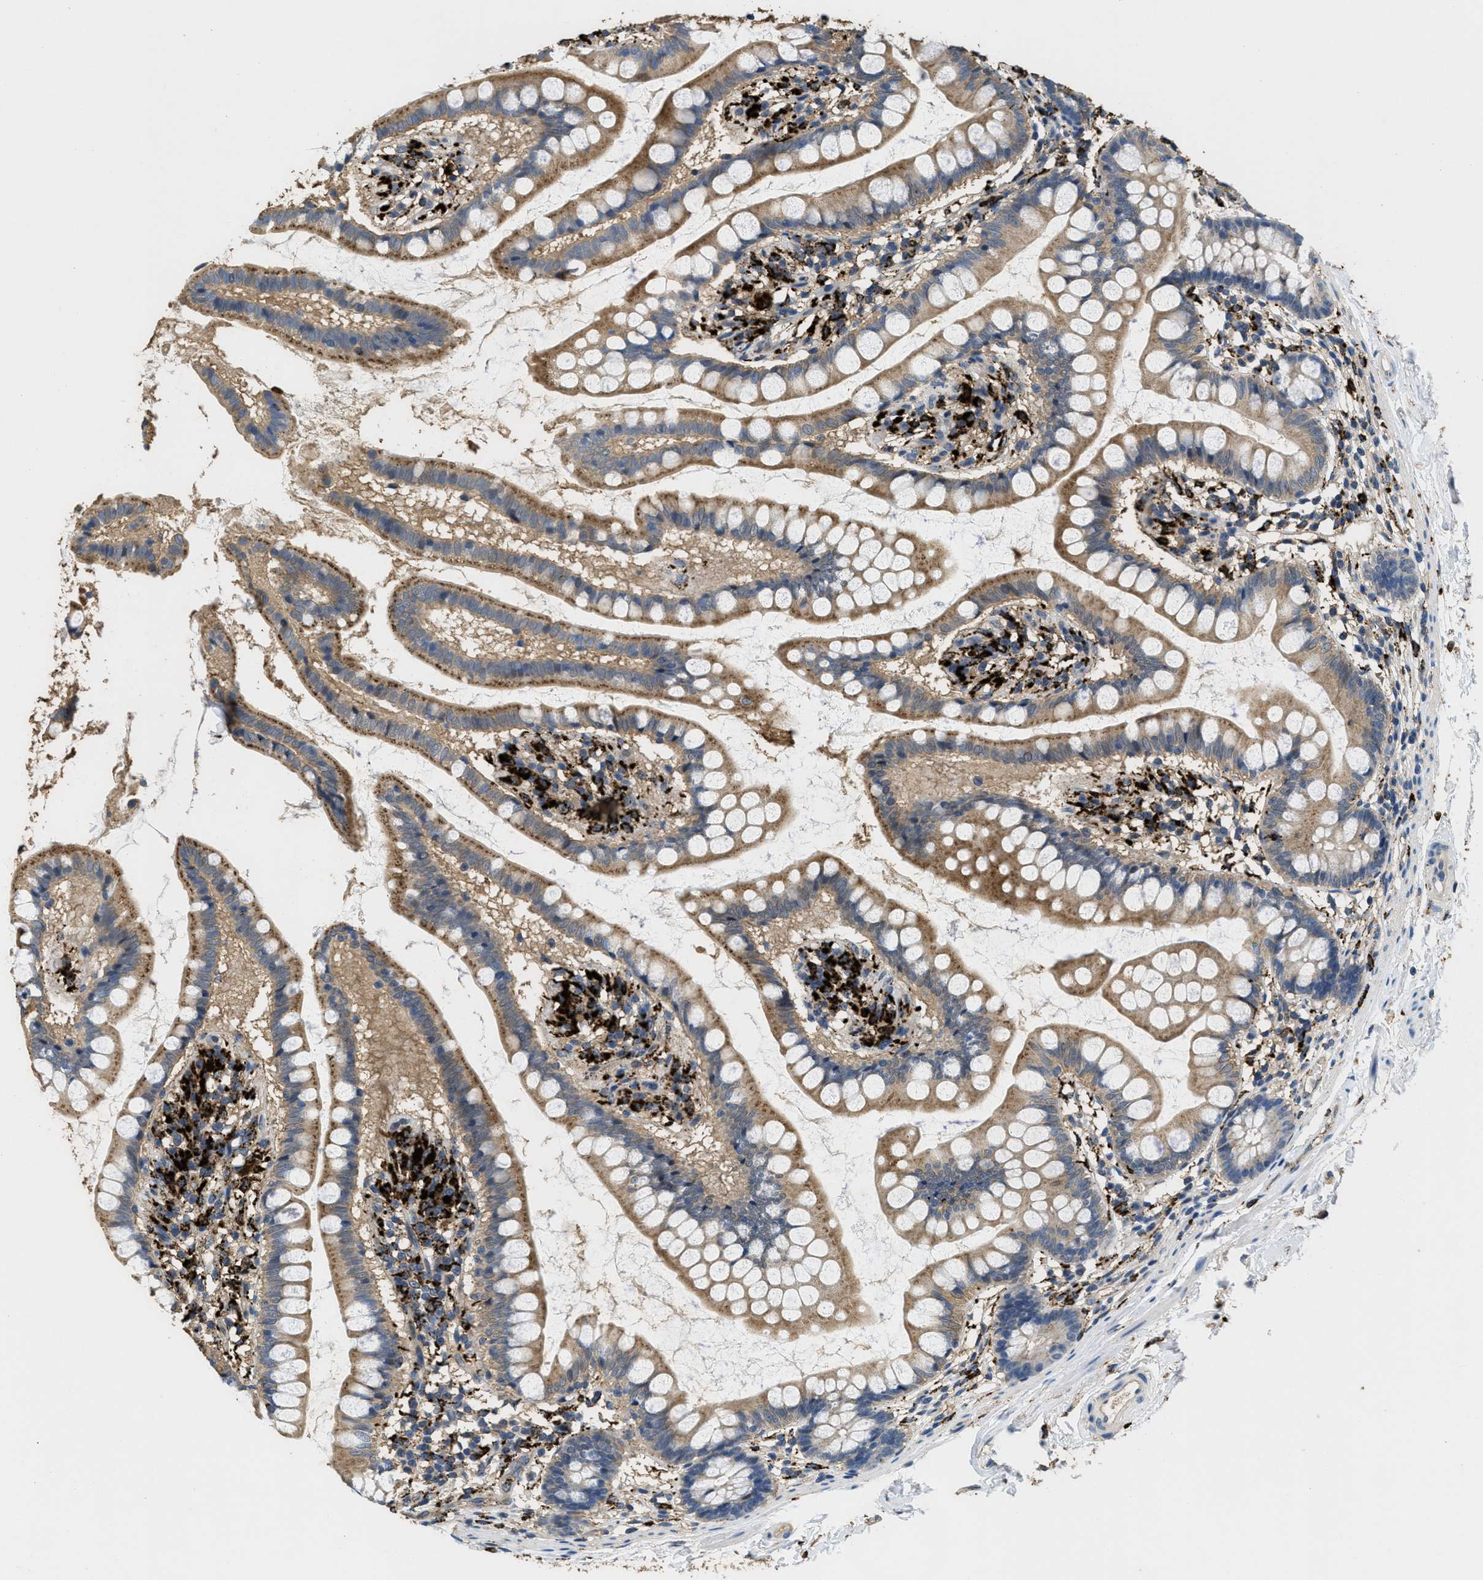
{"staining": {"intensity": "moderate", "quantity": ">75%", "location": "cytoplasmic/membranous"}, "tissue": "small intestine", "cell_type": "Glandular cells", "image_type": "normal", "snomed": [{"axis": "morphology", "description": "Normal tissue, NOS"}, {"axis": "topography", "description": "Small intestine"}], "caption": "A brown stain shows moderate cytoplasmic/membranous staining of a protein in glandular cells of unremarkable human small intestine.", "gene": "BMPR2", "patient": {"sex": "female", "age": 84}}